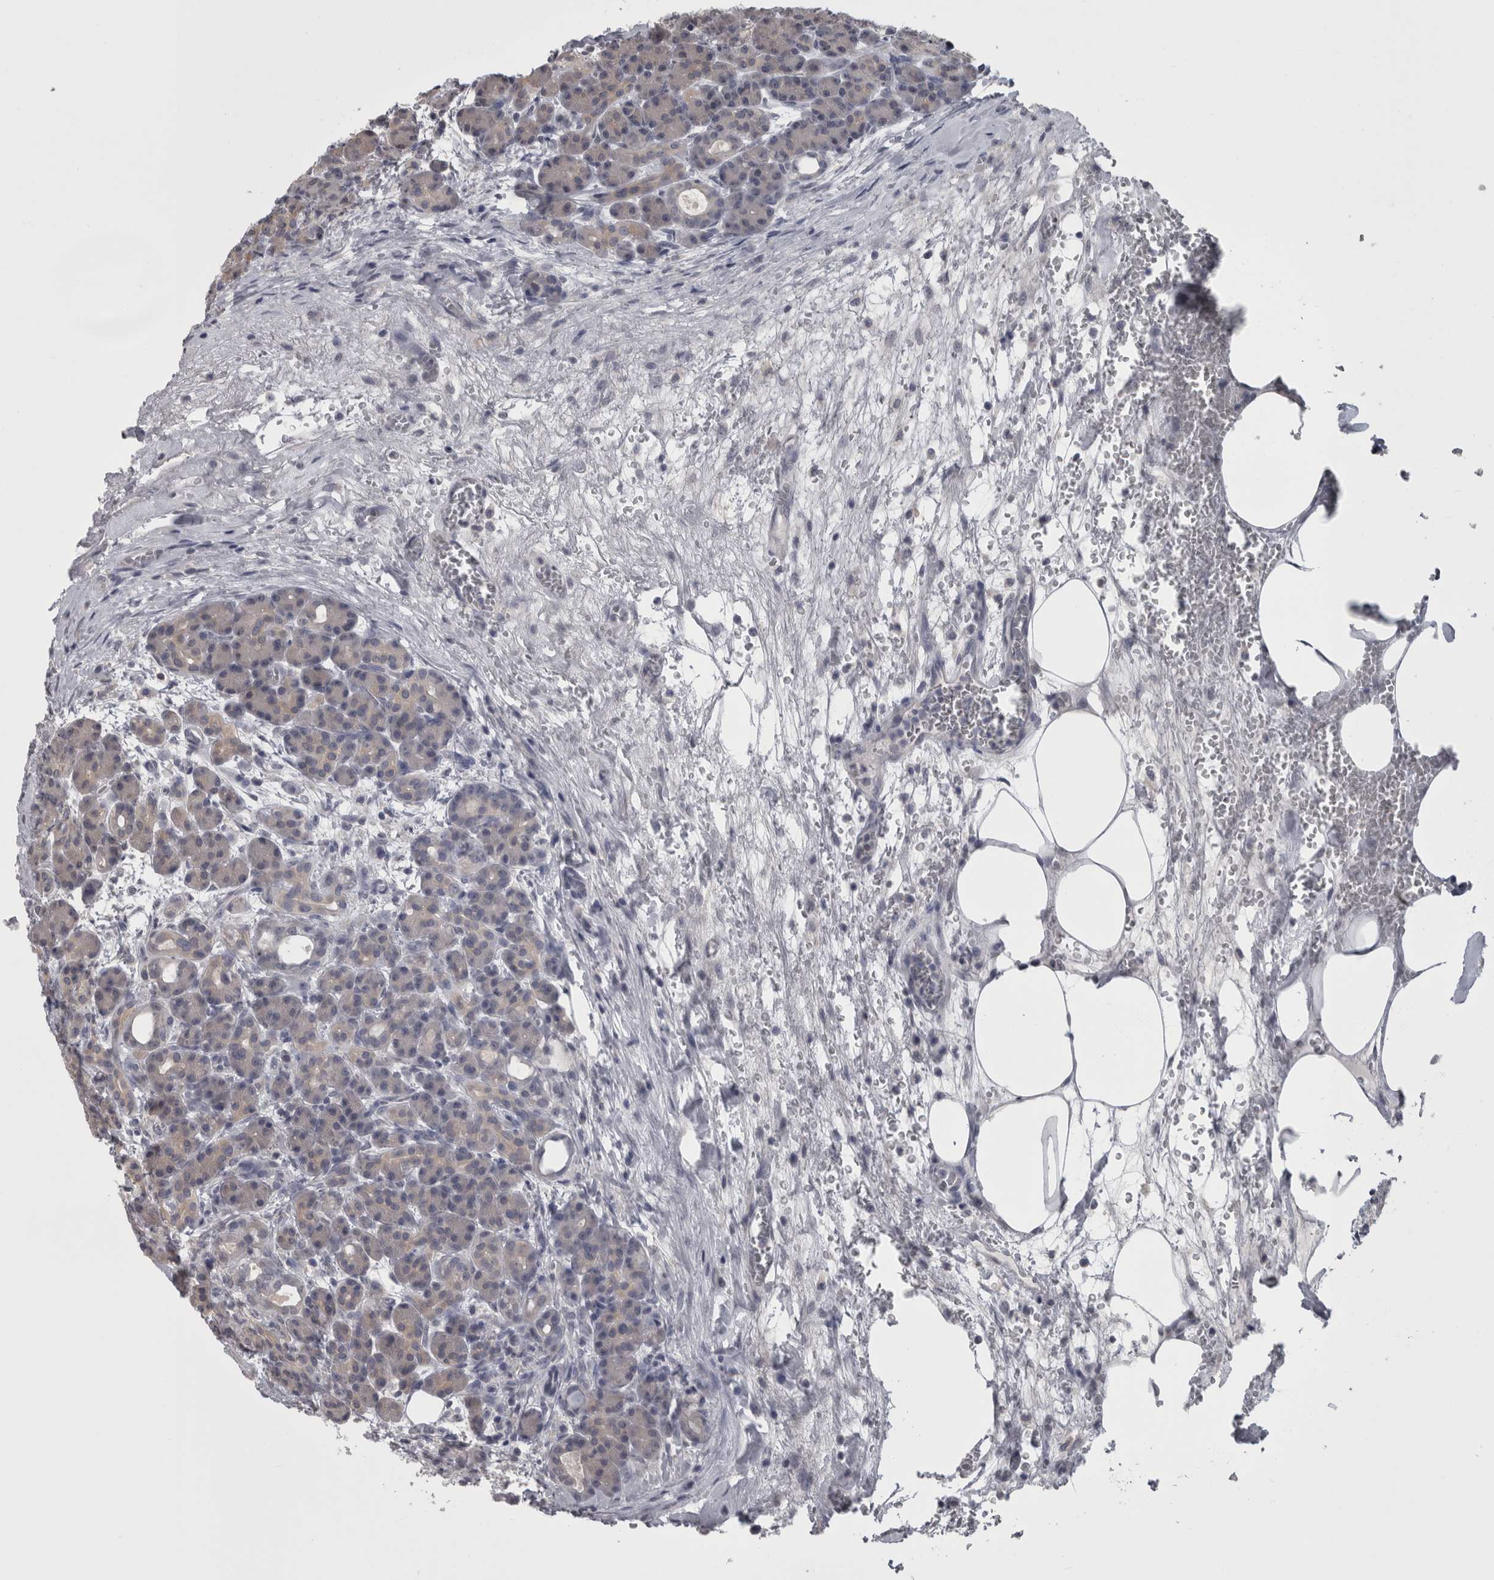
{"staining": {"intensity": "negative", "quantity": "none", "location": "none"}, "tissue": "pancreas", "cell_type": "Exocrine glandular cells", "image_type": "normal", "snomed": [{"axis": "morphology", "description": "Normal tissue, NOS"}, {"axis": "topography", "description": "Pancreas"}], "caption": "DAB immunohistochemical staining of unremarkable pancreas shows no significant staining in exocrine glandular cells. The staining was performed using DAB to visualize the protein expression in brown, while the nuclei were stained in blue with hematoxylin (Magnification: 20x).", "gene": "APRT", "patient": {"sex": "male", "age": 63}}